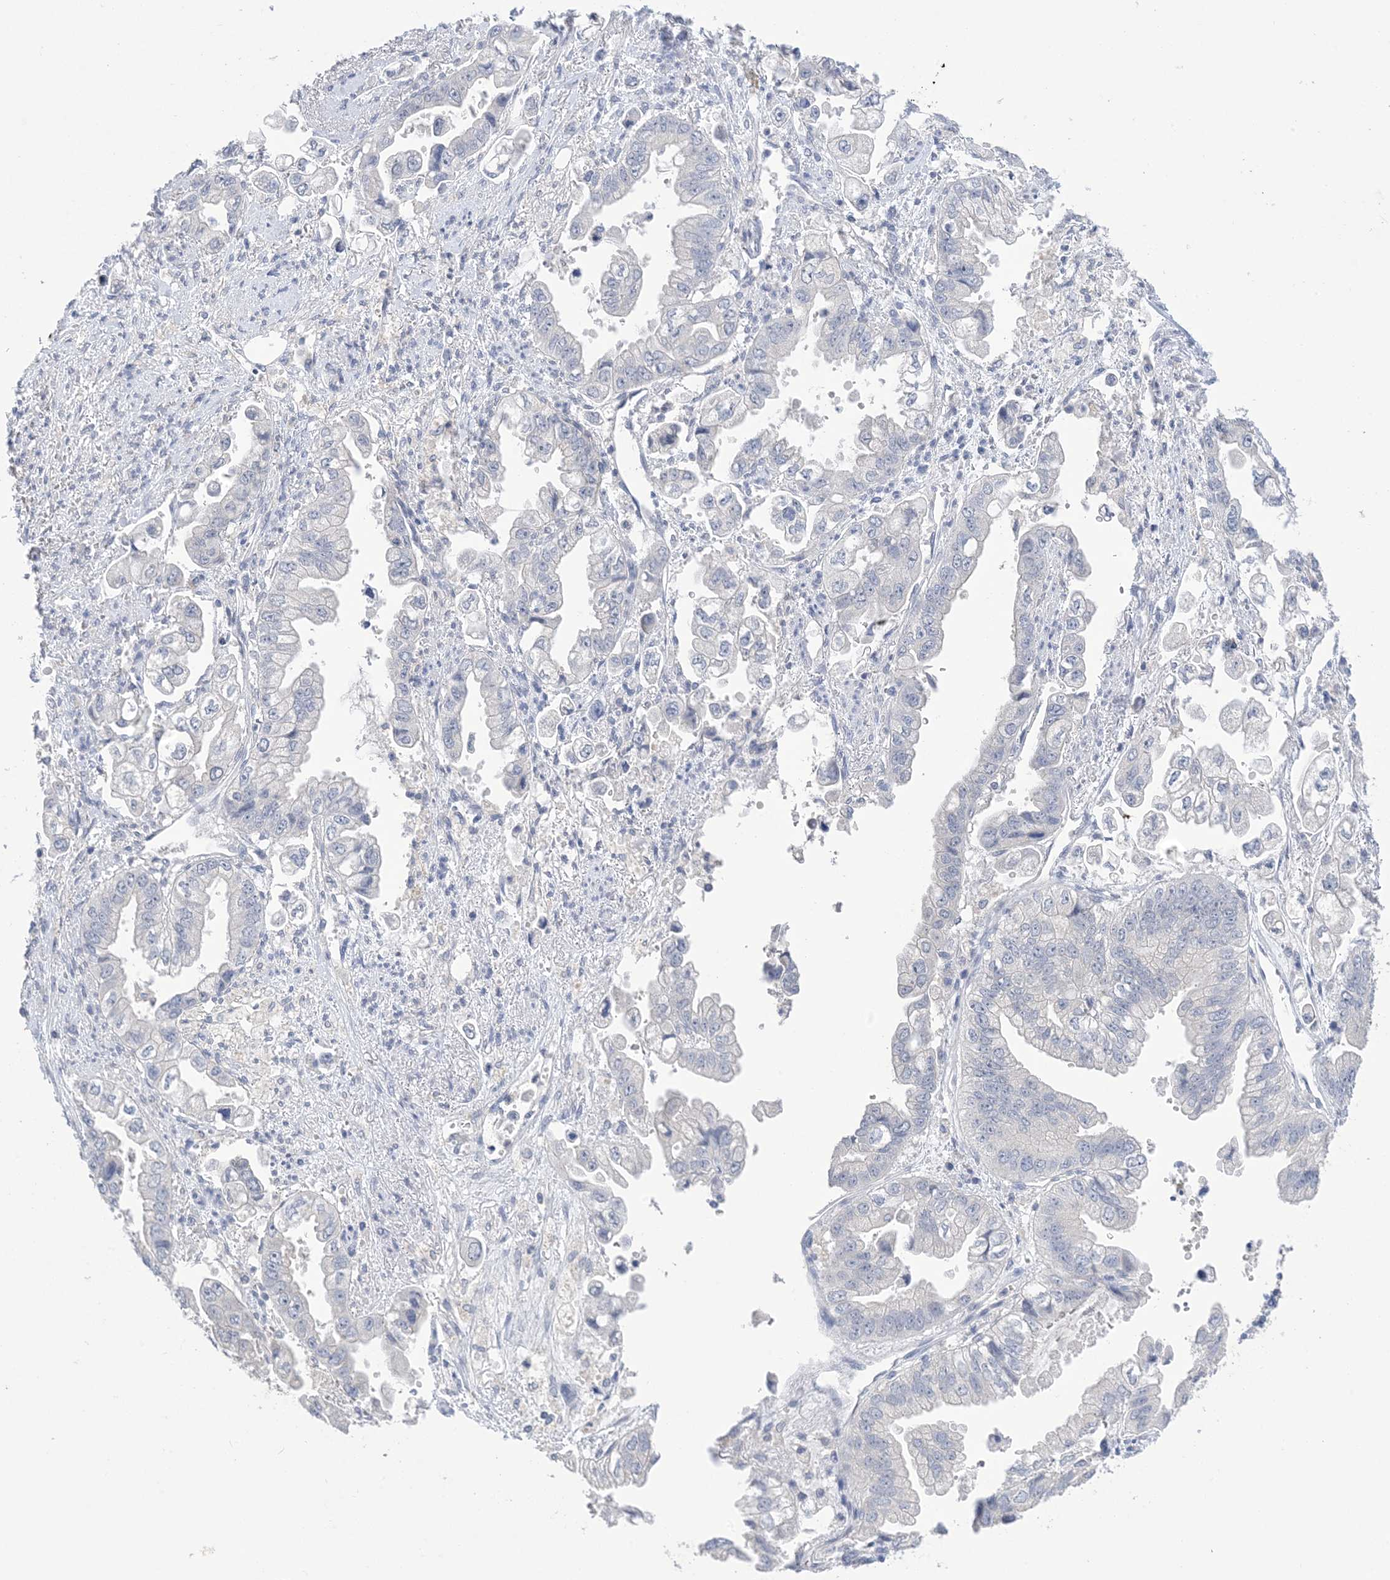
{"staining": {"intensity": "negative", "quantity": "none", "location": "none"}, "tissue": "stomach cancer", "cell_type": "Tumor cells", "image_type": "cancer", "snomed": [{"axis": "morphology", "description": "Adenocarcinoma, NOS"}, {"axis": "topography", "description": "Stomach"}], "caption": "Protein analysis of adenocarcinoma (stomach) reveals no significant expression in tumor cells.", "gene": "DSC3", "patient": {"sex": "male", "age": 62}}